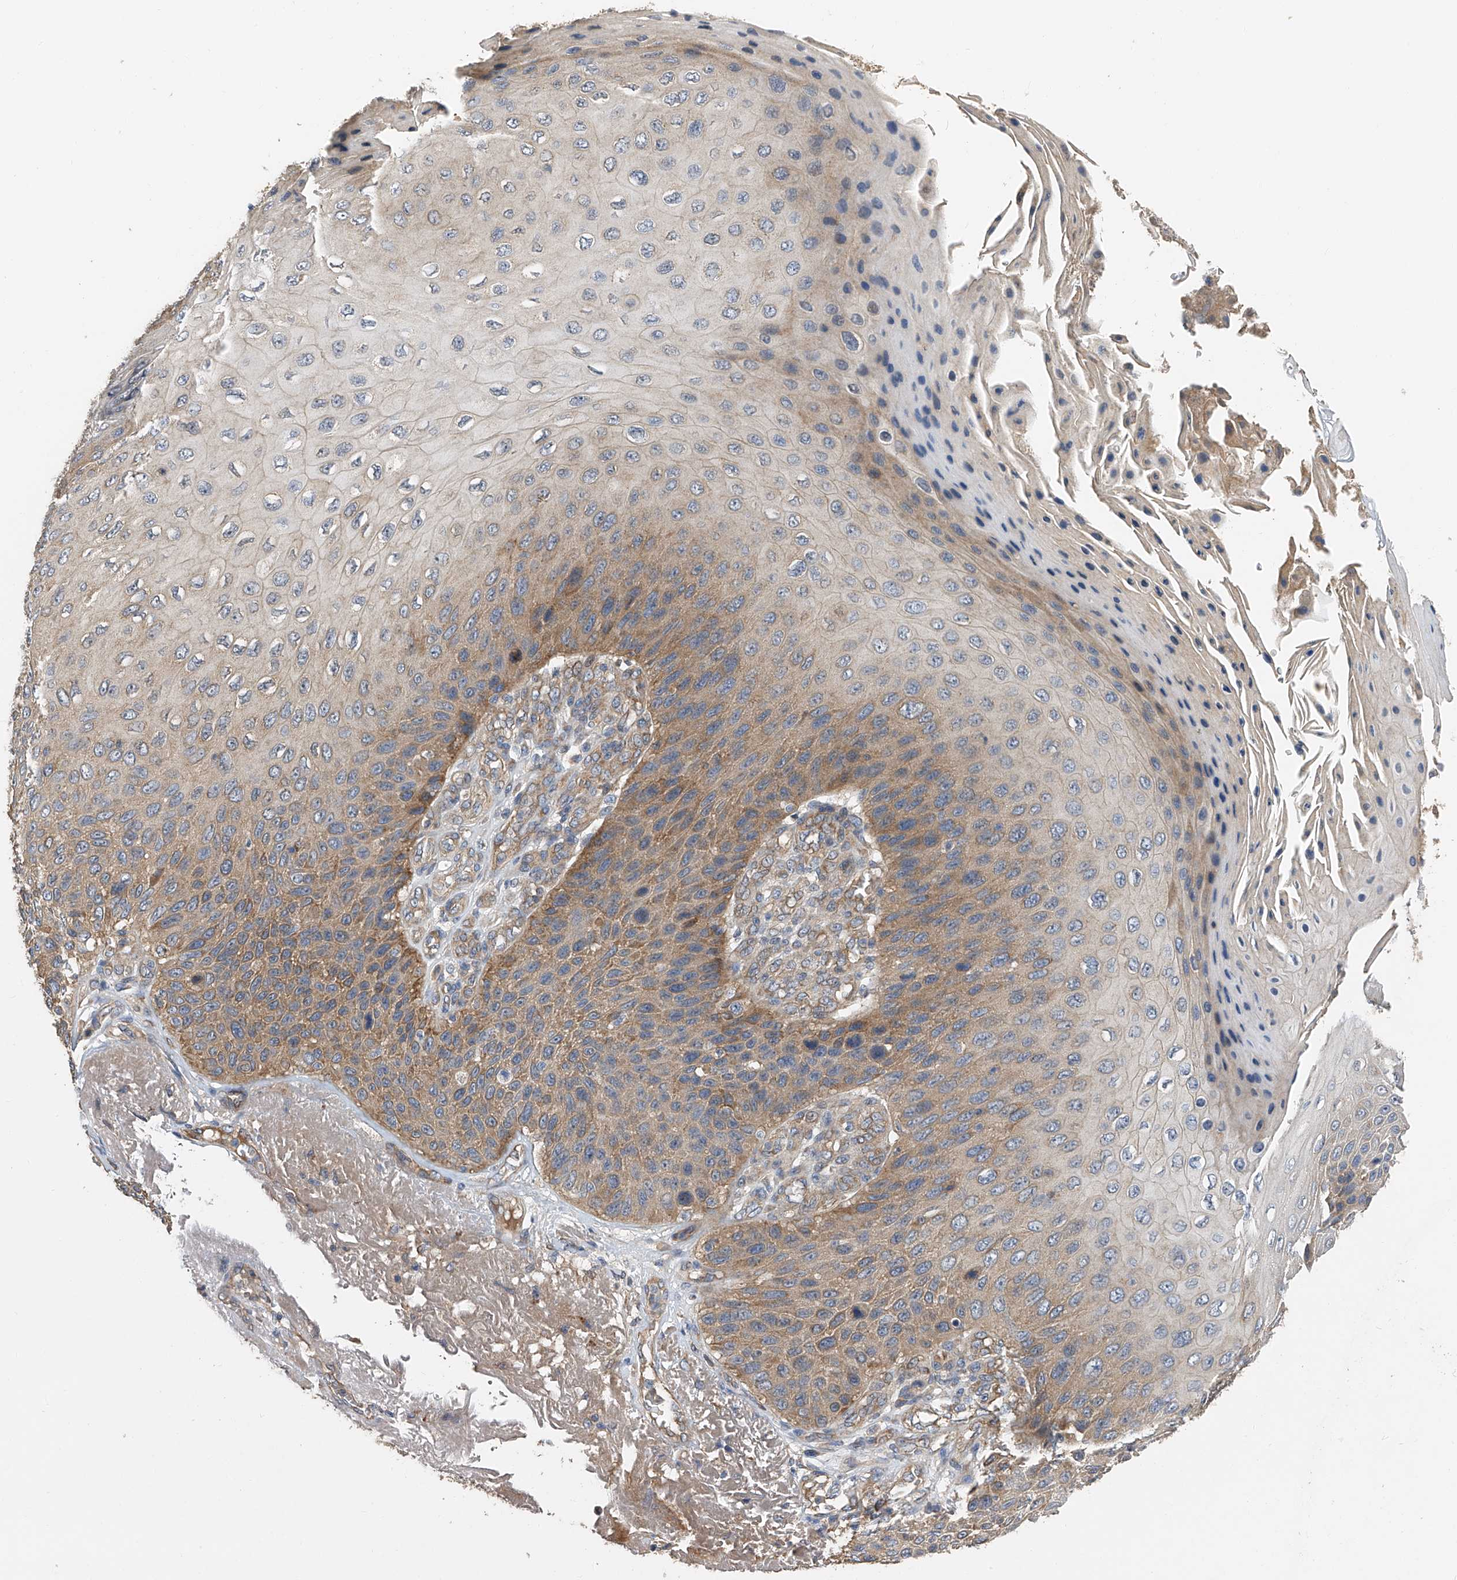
{"staining": {"intensity": "moderate", "quantity": ">75%", "location": "cytoplasmic/membranous"}, "tissue": "skin cancer", "cell_type": "Tumor cells", "image_type": "cancer", "snomed": [{"axis": "morphology", "description": "Squamous cell carcinoma, NOS"}, {"axis": "topography", "description": "Skin"}], "caption": "Protein expression analysis of human skin squamous cell carcinoma reveals moderate cytoplasmic/membranous staining in about >75% of tumor cells. Using DAB (brown) and hematoxylin (blue) stains, captured at high magnification using brightfield microscopy.", "gene": "PTK2", "patient": {"sex": "female", "age": 88}}